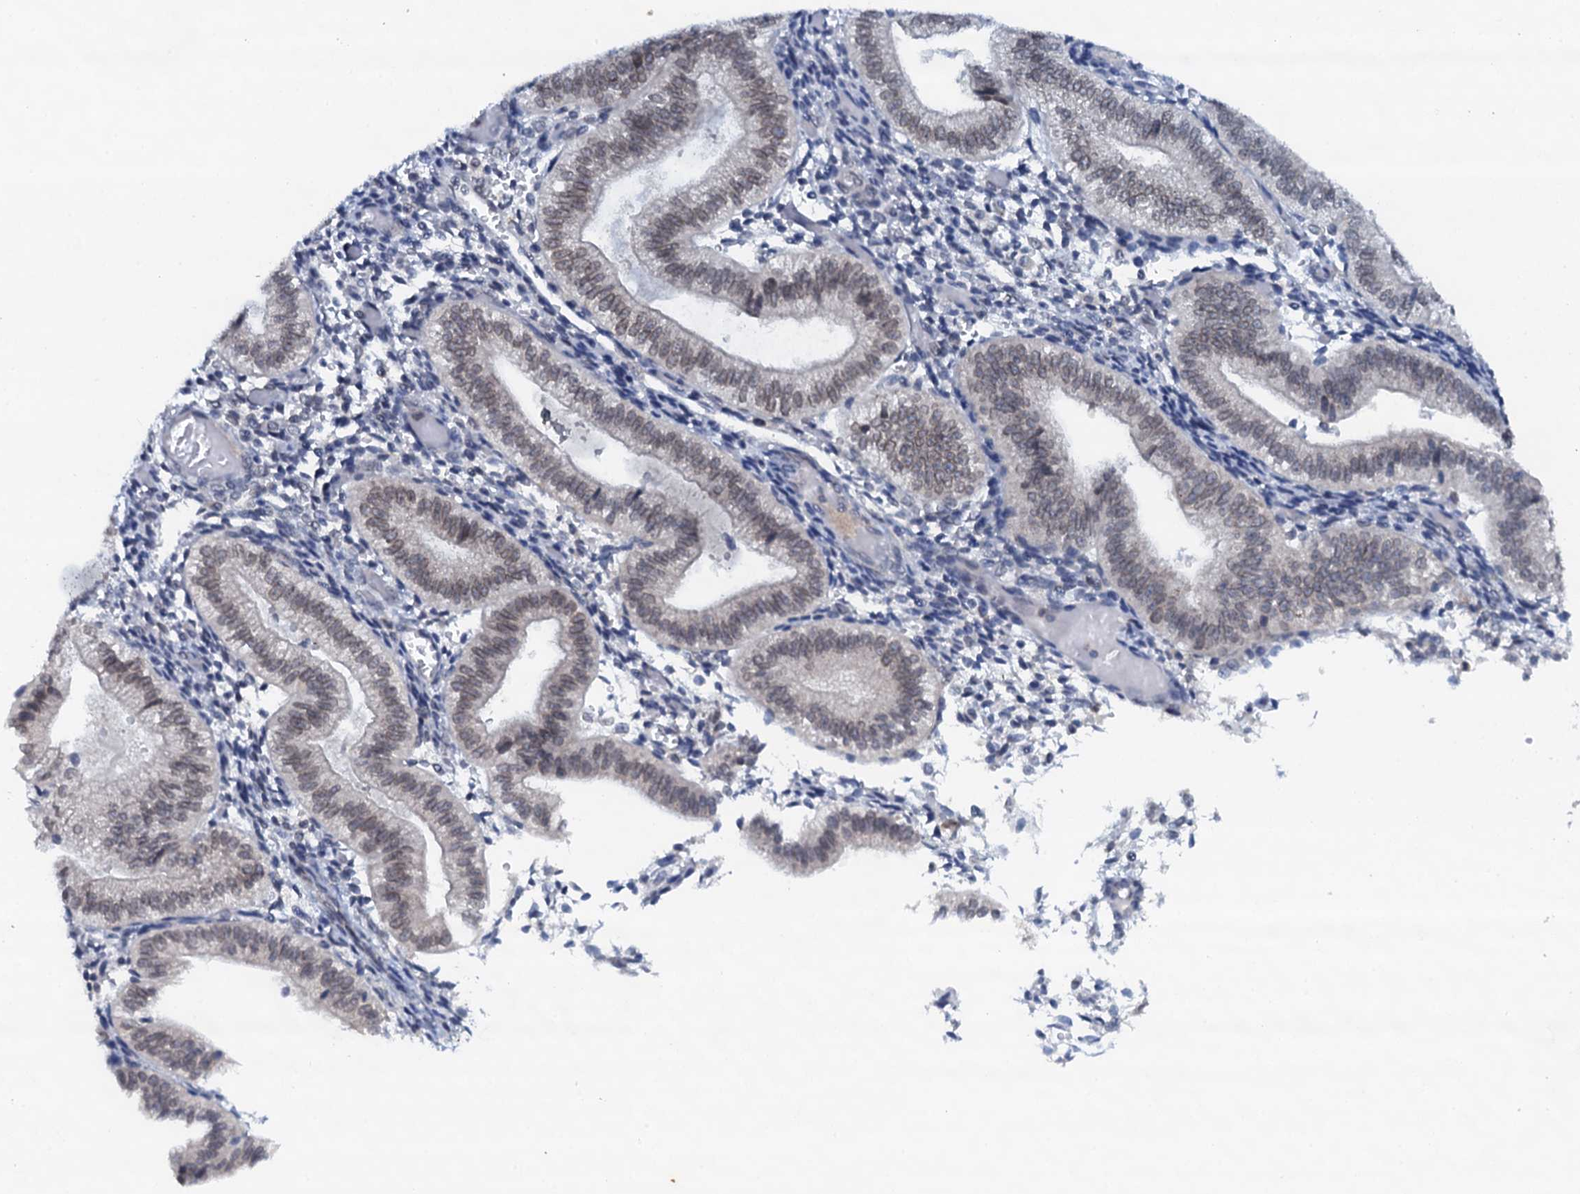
{"staining": {"intensity": "negative", "quantity": "none", "location": "none"}, "tissue": "endometrium", "cell_type": "Cells in endometrial stroma", "image_type": "normal", "snomed": [{"axis": "morphology", "description": "Normal tissue, NOS"}, {"axis": "topography", "description": "Endometrium"}], "caption": "This micrograph is of normal endometrium stained with immunohistochemistry to label a protein in brown with the nuclei are counter-stained blue. There is no staining in cells in endometrial stroma.", "gene": "SNTA1", "patient": {"sex": "female", "age": 34}}